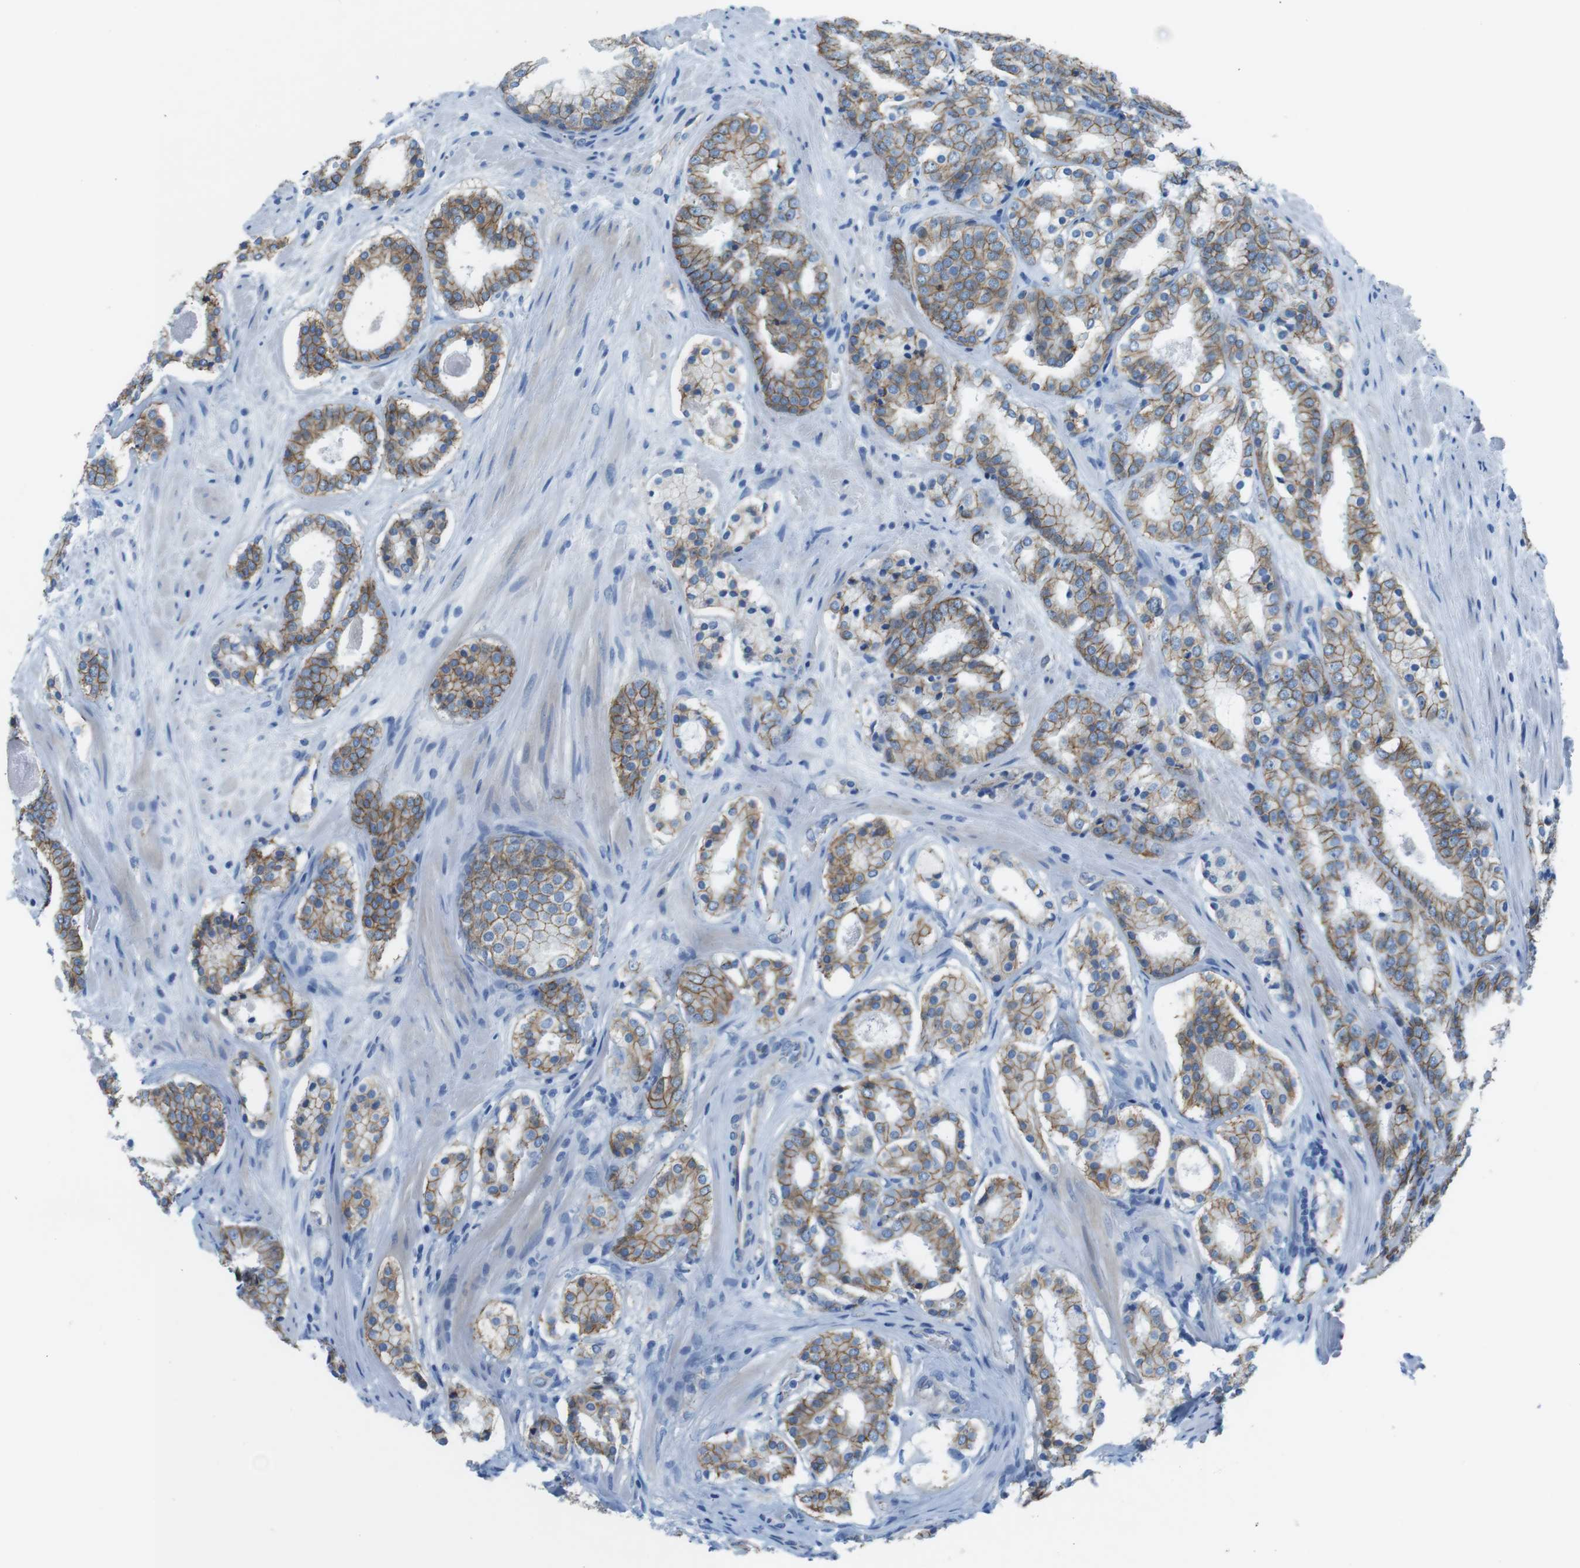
{"staining": {"intensity": "moderate", "quantity": ">75%", "location": "cytoplasmic/membranous"}, "tissue": "prostate cancer", "cell_type": "Tumor cells", "image_type": "cancer", "snomed": [{"axis": "morphology", "description": "Adenocarcinoma, Low grade"}, {"axis": "topography", "description": "Prostate"}], "caption": "Immunohistochemistry (DAB) staining of adenocarcinoma (low-grade) (prostate) exhibits moderate cytoplasmic/membranous protein positivity in about >75% of tumor cells.", "gene": "SLC6A6", "patient": {"sex": "male", "age": 69}}